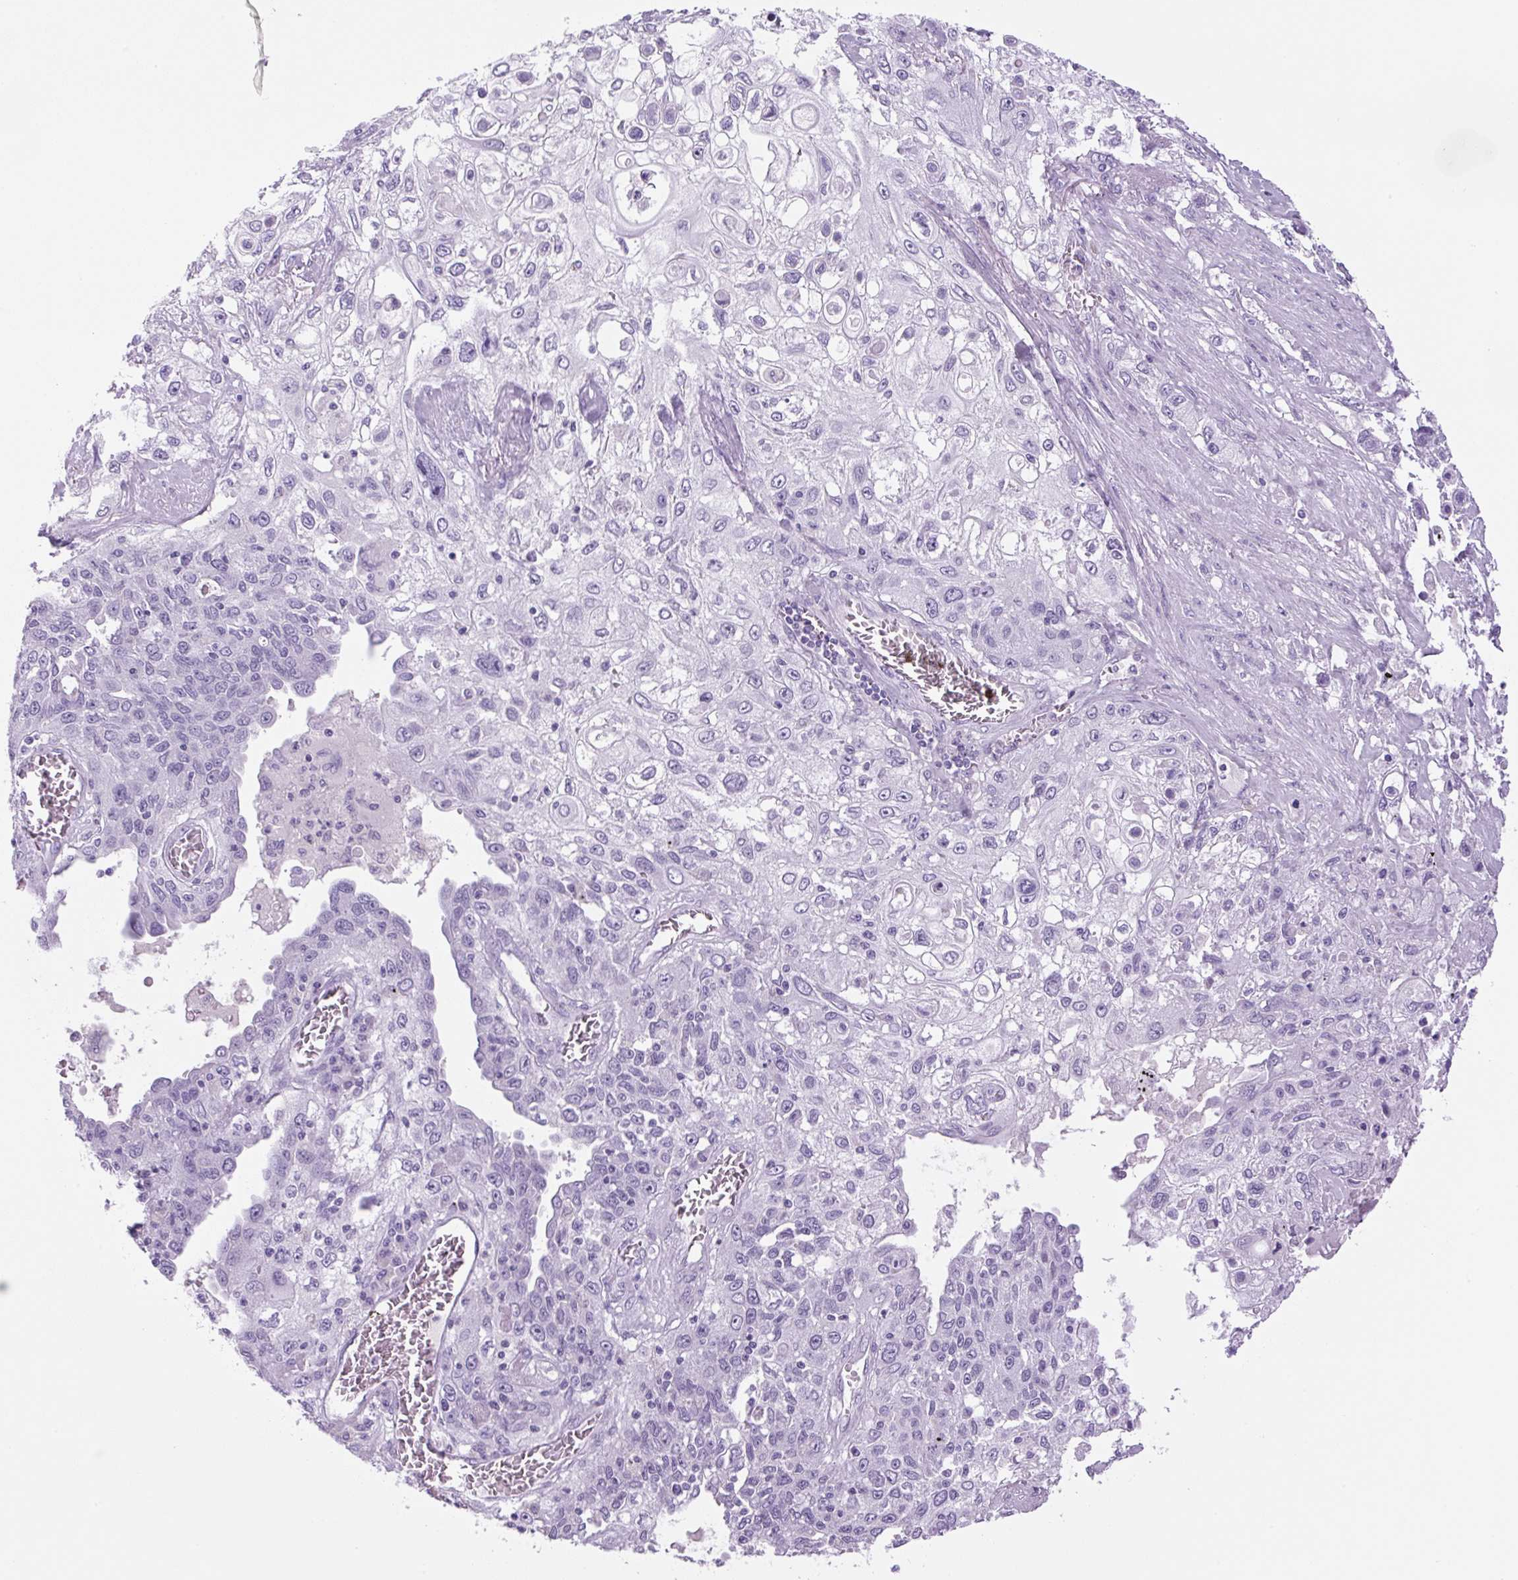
{"staining": {"intensity": "negative", "quantity": "none", "location": "none"}, "tissue": "lung cancer", "cell_type": "Tumor cells", "image_type": "cancer", "snomed": [{"axis": "morphology", "description": "Squamous cell carcinoma, NOS"}, {"axis": "topography", "description": "Lung"}], "caption": "An image of human lung cancer is negative for staining in tumor cells.", "gene": "PRRT1", "patient": {"sex": "female", "age": 69}}